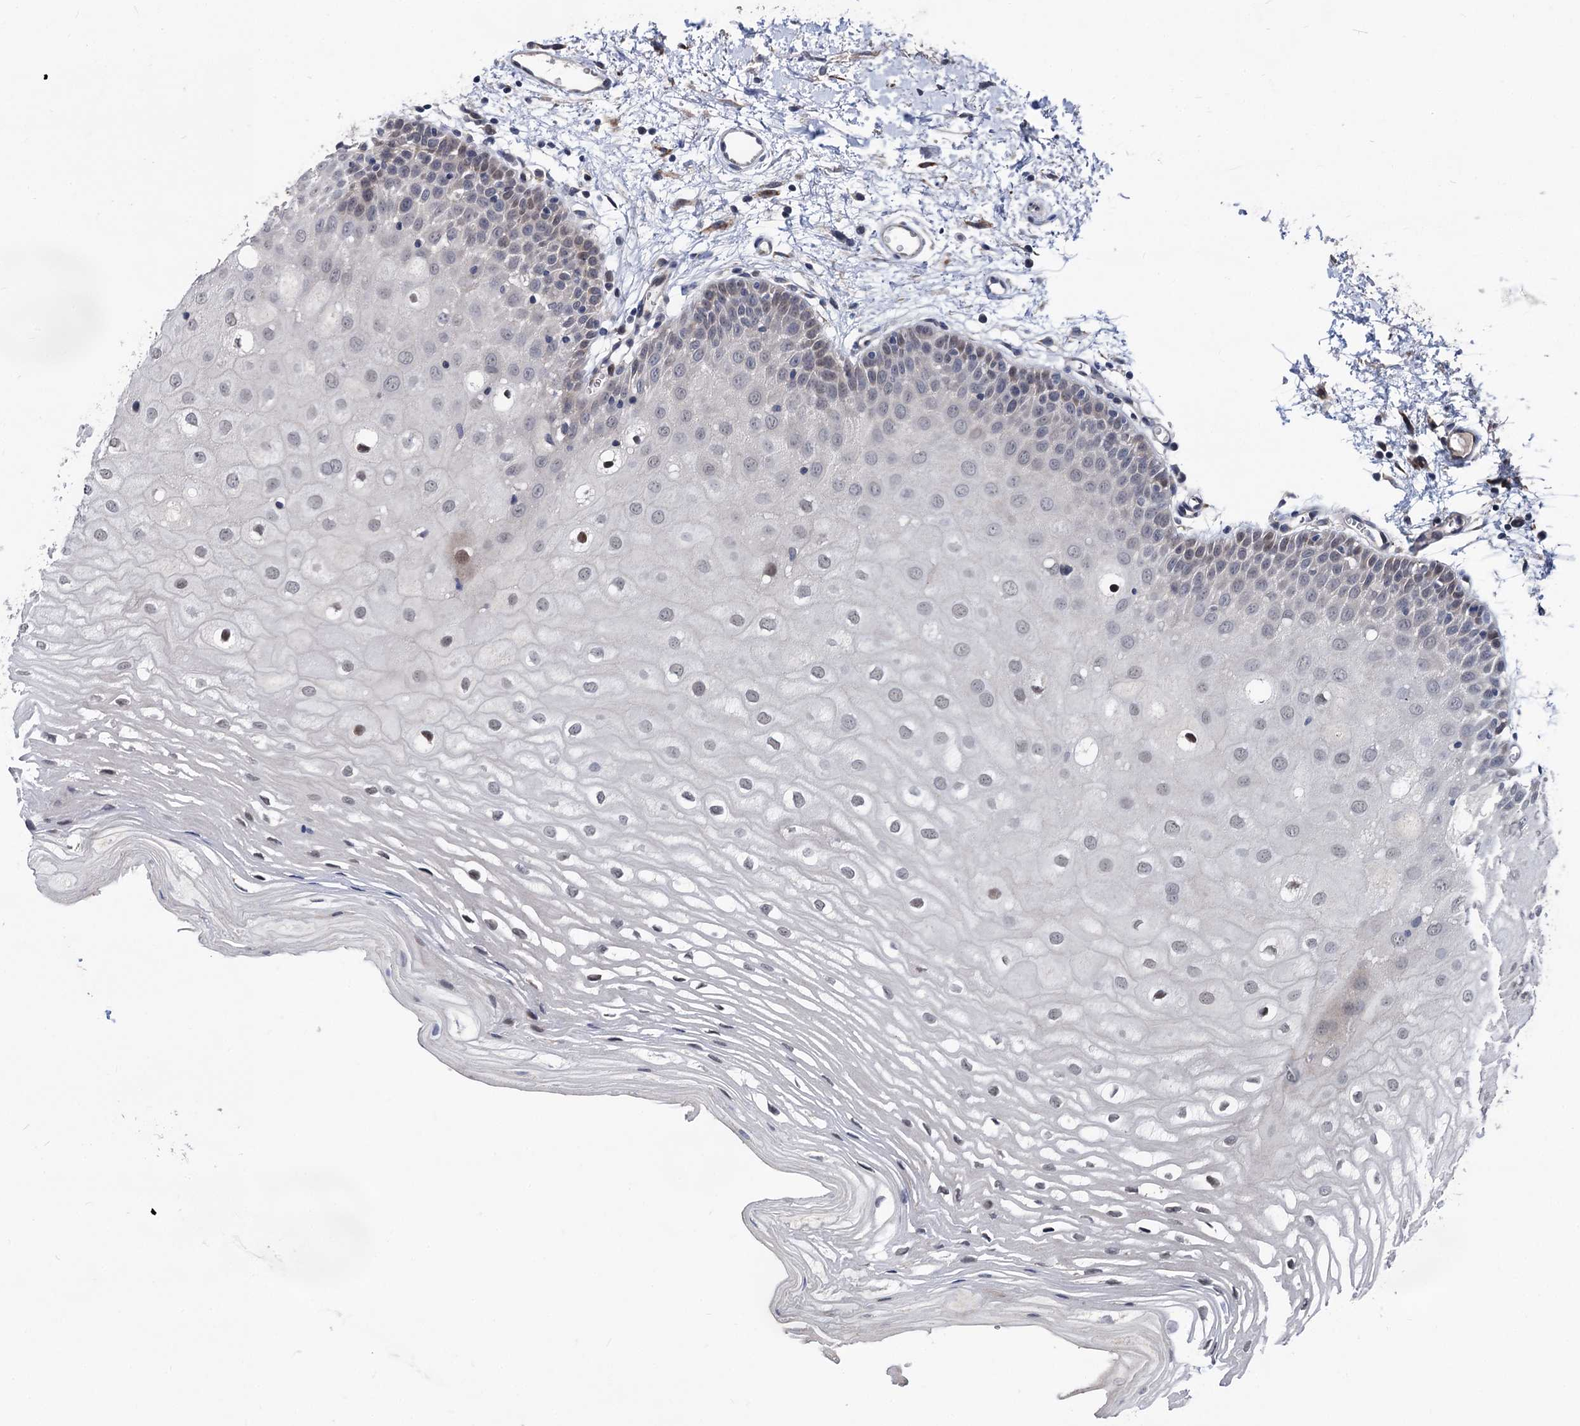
{"staining": {"intensity": "weak", "quantity": "<25%", "location": "nuclear"}, "tissue": "oral mucosa", "cell_type": "Squamous epithelial cells", "image_type": "normal", "snomed": [{"axis": "morphology", "description": "Normal tissue, NOS"}, {"axis": "topography", "description": "Oral tissue"}, {"axis": "topography", "description": "Tounge, NOS"}], "caption": "Immunohistochemistry micrograph of benign oral mucosa stained for a protein (brown), which shows no positivity in squamous epithelial cells.", "gene": "SMAGP", "patient": {"sex": "female", "age": 73}}